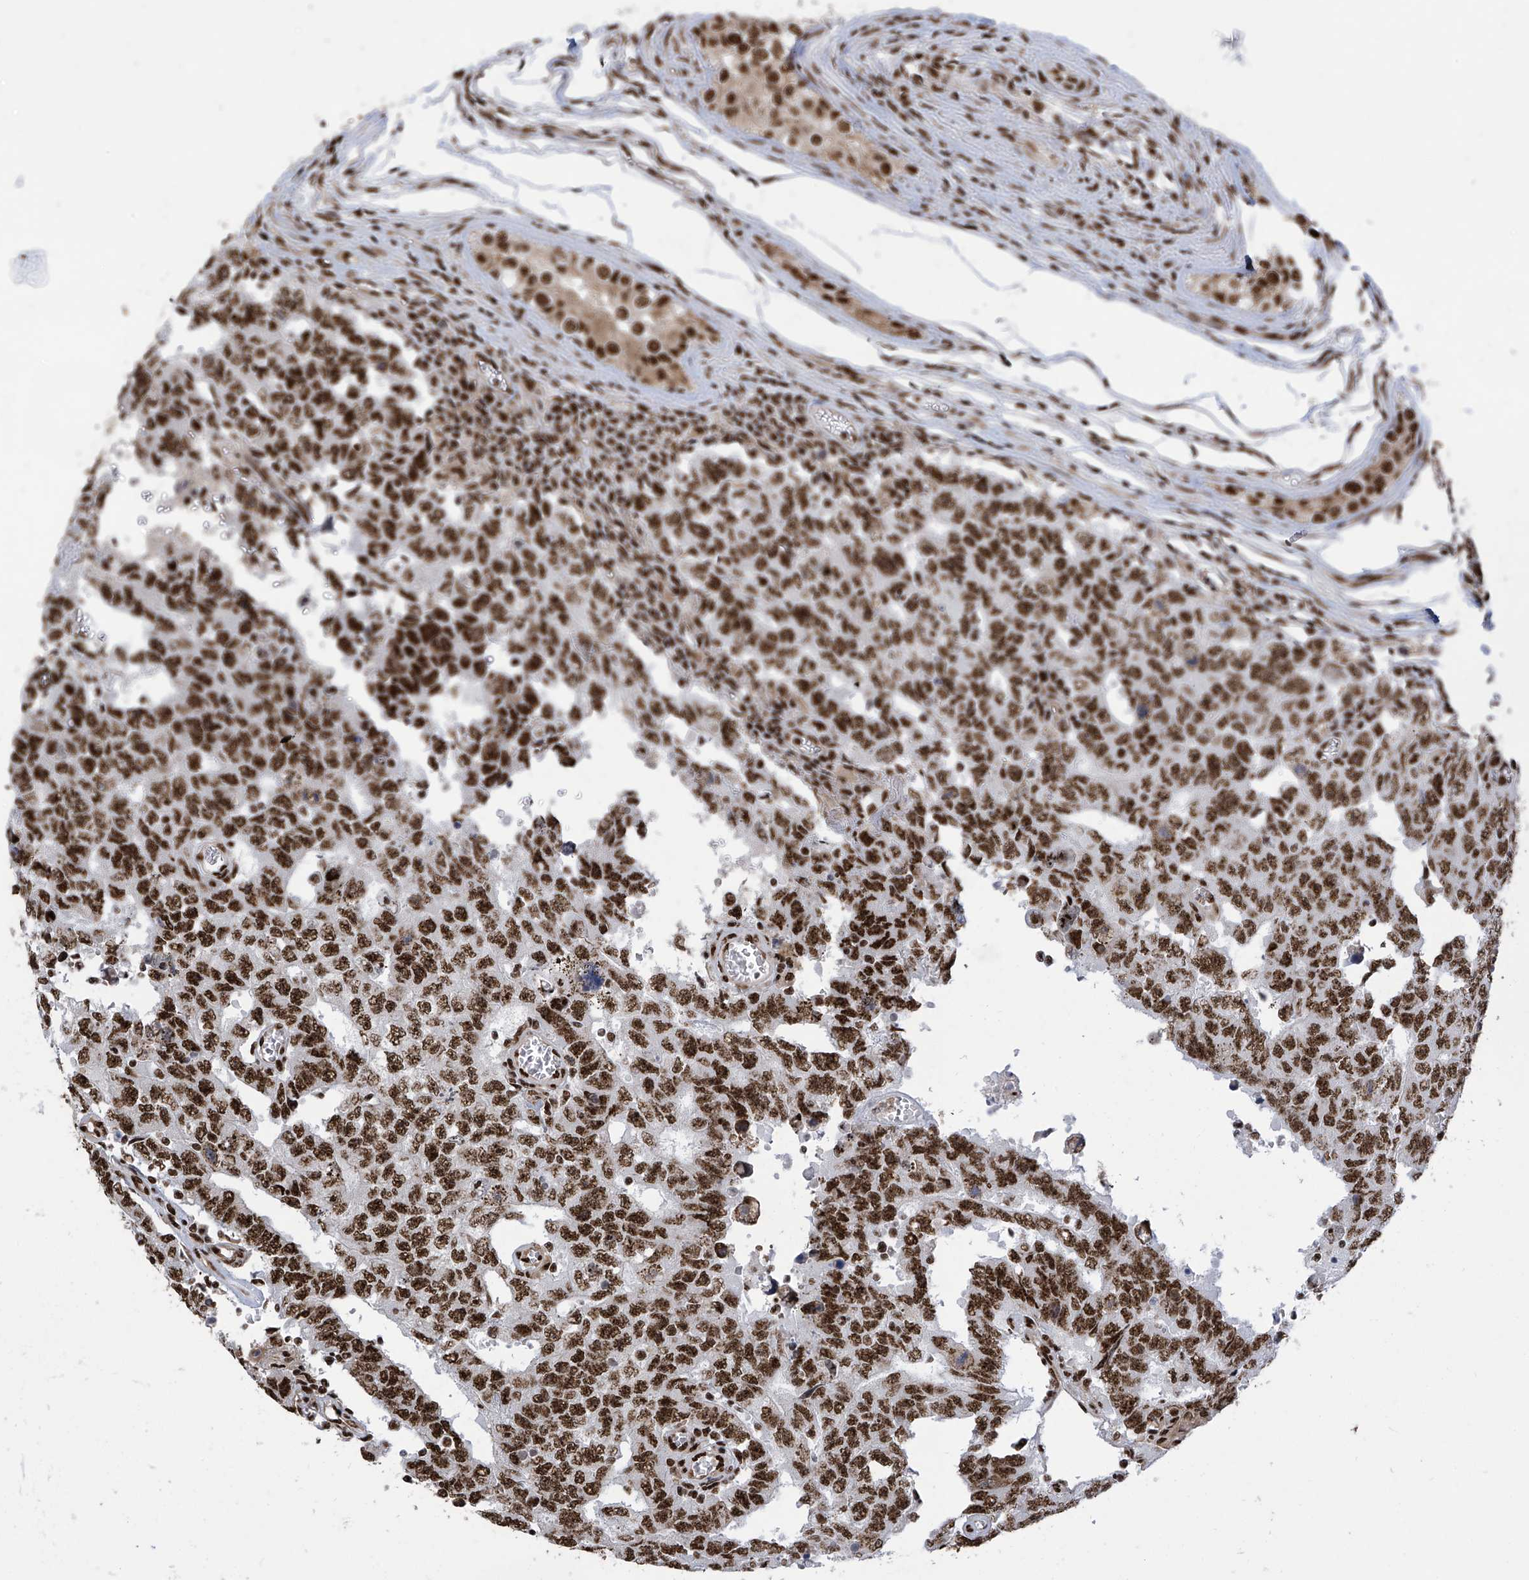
{"staining": {"intensity": "strong", "quantity": ">75%", "location": "nuclear"}, "tissue": "testis cancer", "cell_type": "Tumor cells", "image_type": "cancer", "snomed": [{"axis": "morphology", "description": "Carcinoma, Embryonal, NOS"}, {"axis": "topography", "description": "Testis"}], "caption": "Embryonal carcinoma (testis) was stained to show a protein in brown. There is high levels of strong nuclear staining in about >75% of tumor cells. (DAB (3,3'-diaminobenzidine) IHC, brown staining for protein, blue staining for nuclei).", "gene": "APLF", "patient": {"sex": "male", "age": 26}}